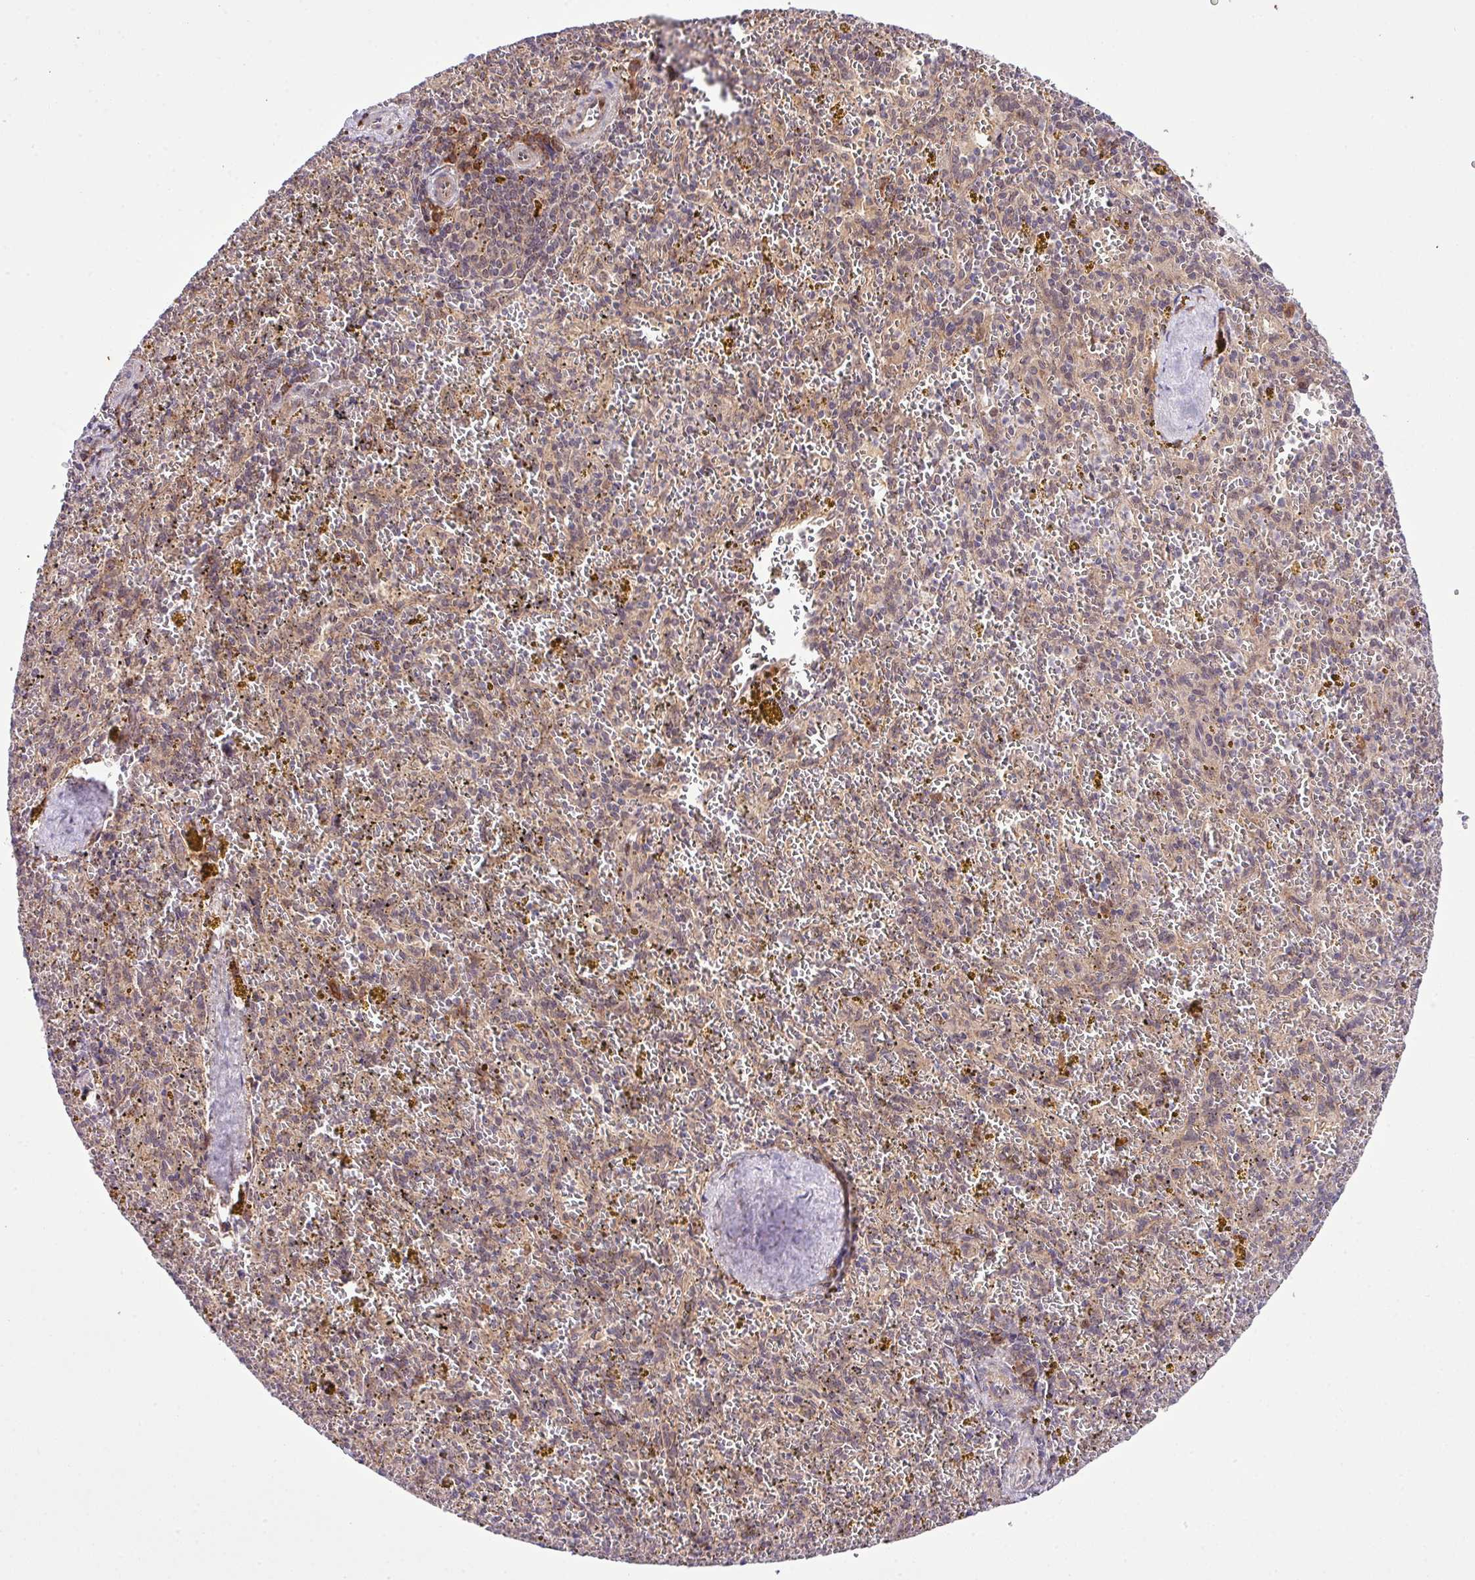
{"staining": {"intensity": "strong", "quantity": "<25%", "location": "cytoplasmic/membranous"}, "tissue": "spleen", "cell_type": "Cells in red pulp", "image_type": "normal", "snomed": [{"axis": "morphology", "description": "Normal tissue, NOS"}, {"axis": "topography", "description": "Spleen"}], "caption": "Spleen stained with a brown dye reveals strong cytoplasmic/membranous positive staining in about <25% of cells in red pulp.", "gene": "B3GNT9", "patient": {"sex": "male", "age": 57}}